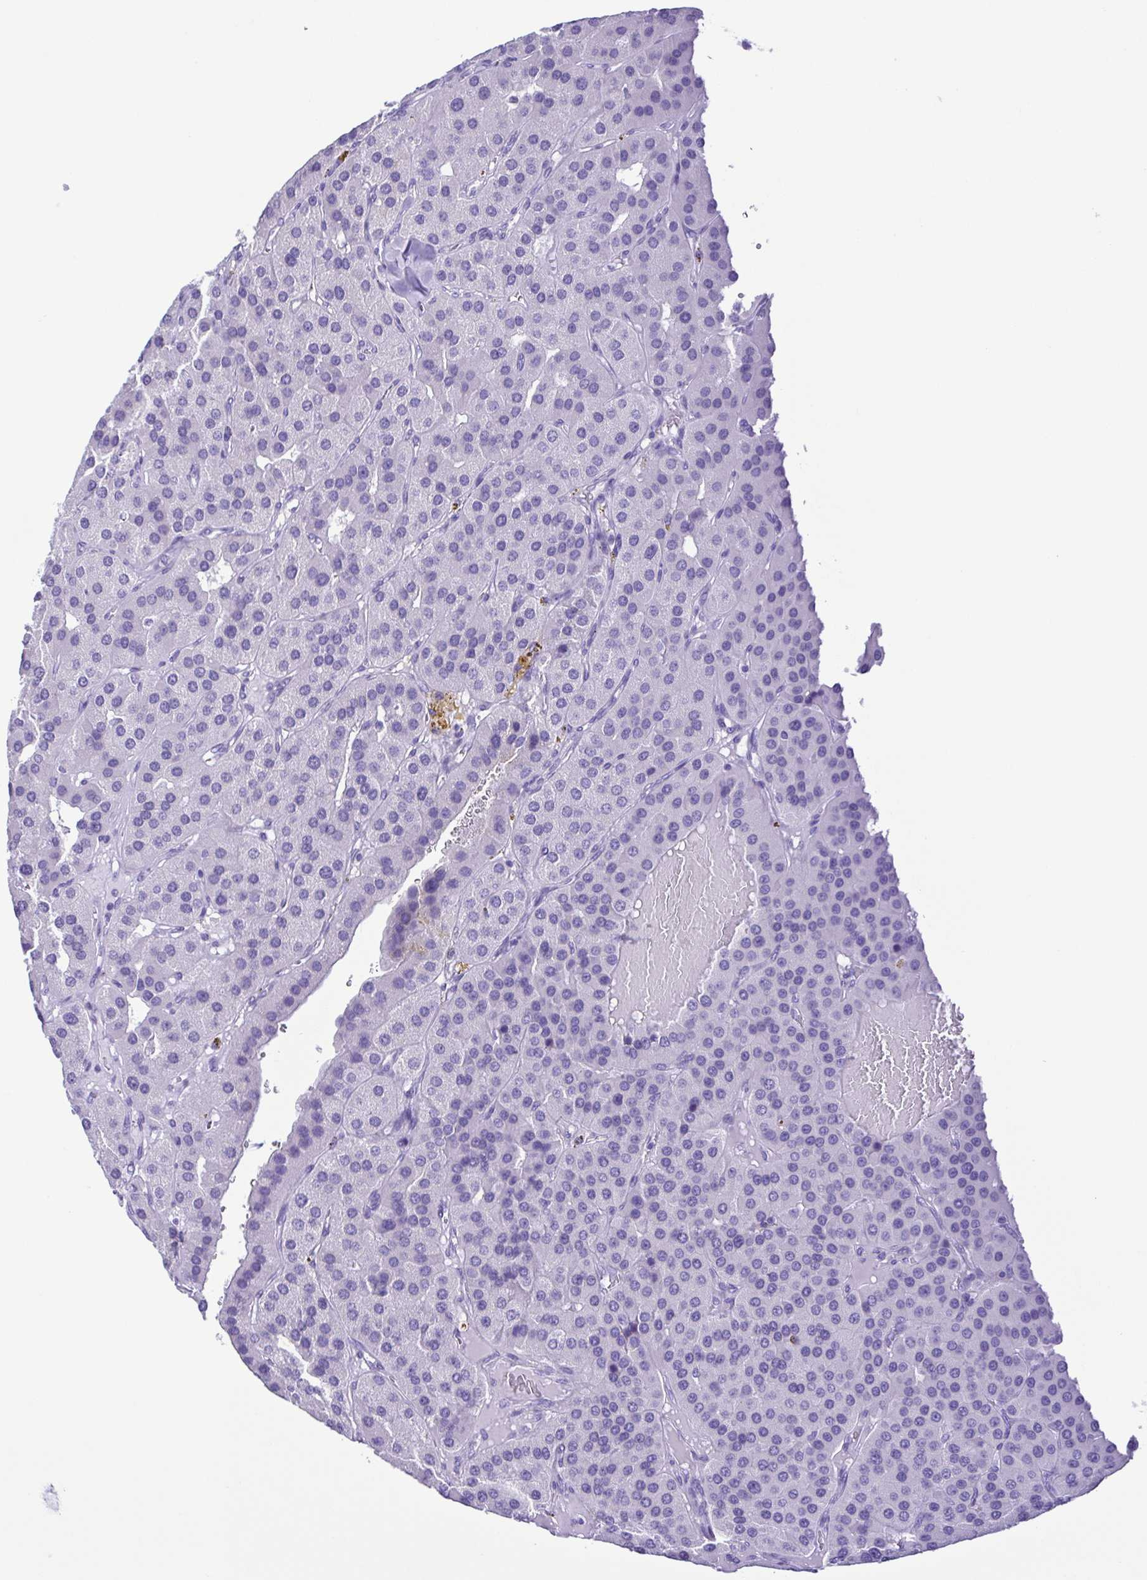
{"staining": {"intensity": "negative", "quantity": "none", "location": "none"}, "tissue": "parathyroid gland", "cell_type": "Glandular cells", "image_type": "normal", "snomed": [{"axis": "morphology", "description": "Normal tissue, NOS"}, {"axis": "morphology", "description": "Adenoma, NOS"}, {"axis": "topography", "description": "Parathyroid gland"}], "caption": "IHC micrograph of unremarkable parathyroid gland stained for a protein (brown), which shows no staining in glandular cells. (DAB (3,3'-diaminobenzidine) immunohistochemistry (IHC) with hematoxylin counter stain).", "gene": "OVGP1", "patient": {"sex": "female", "age": 86}}